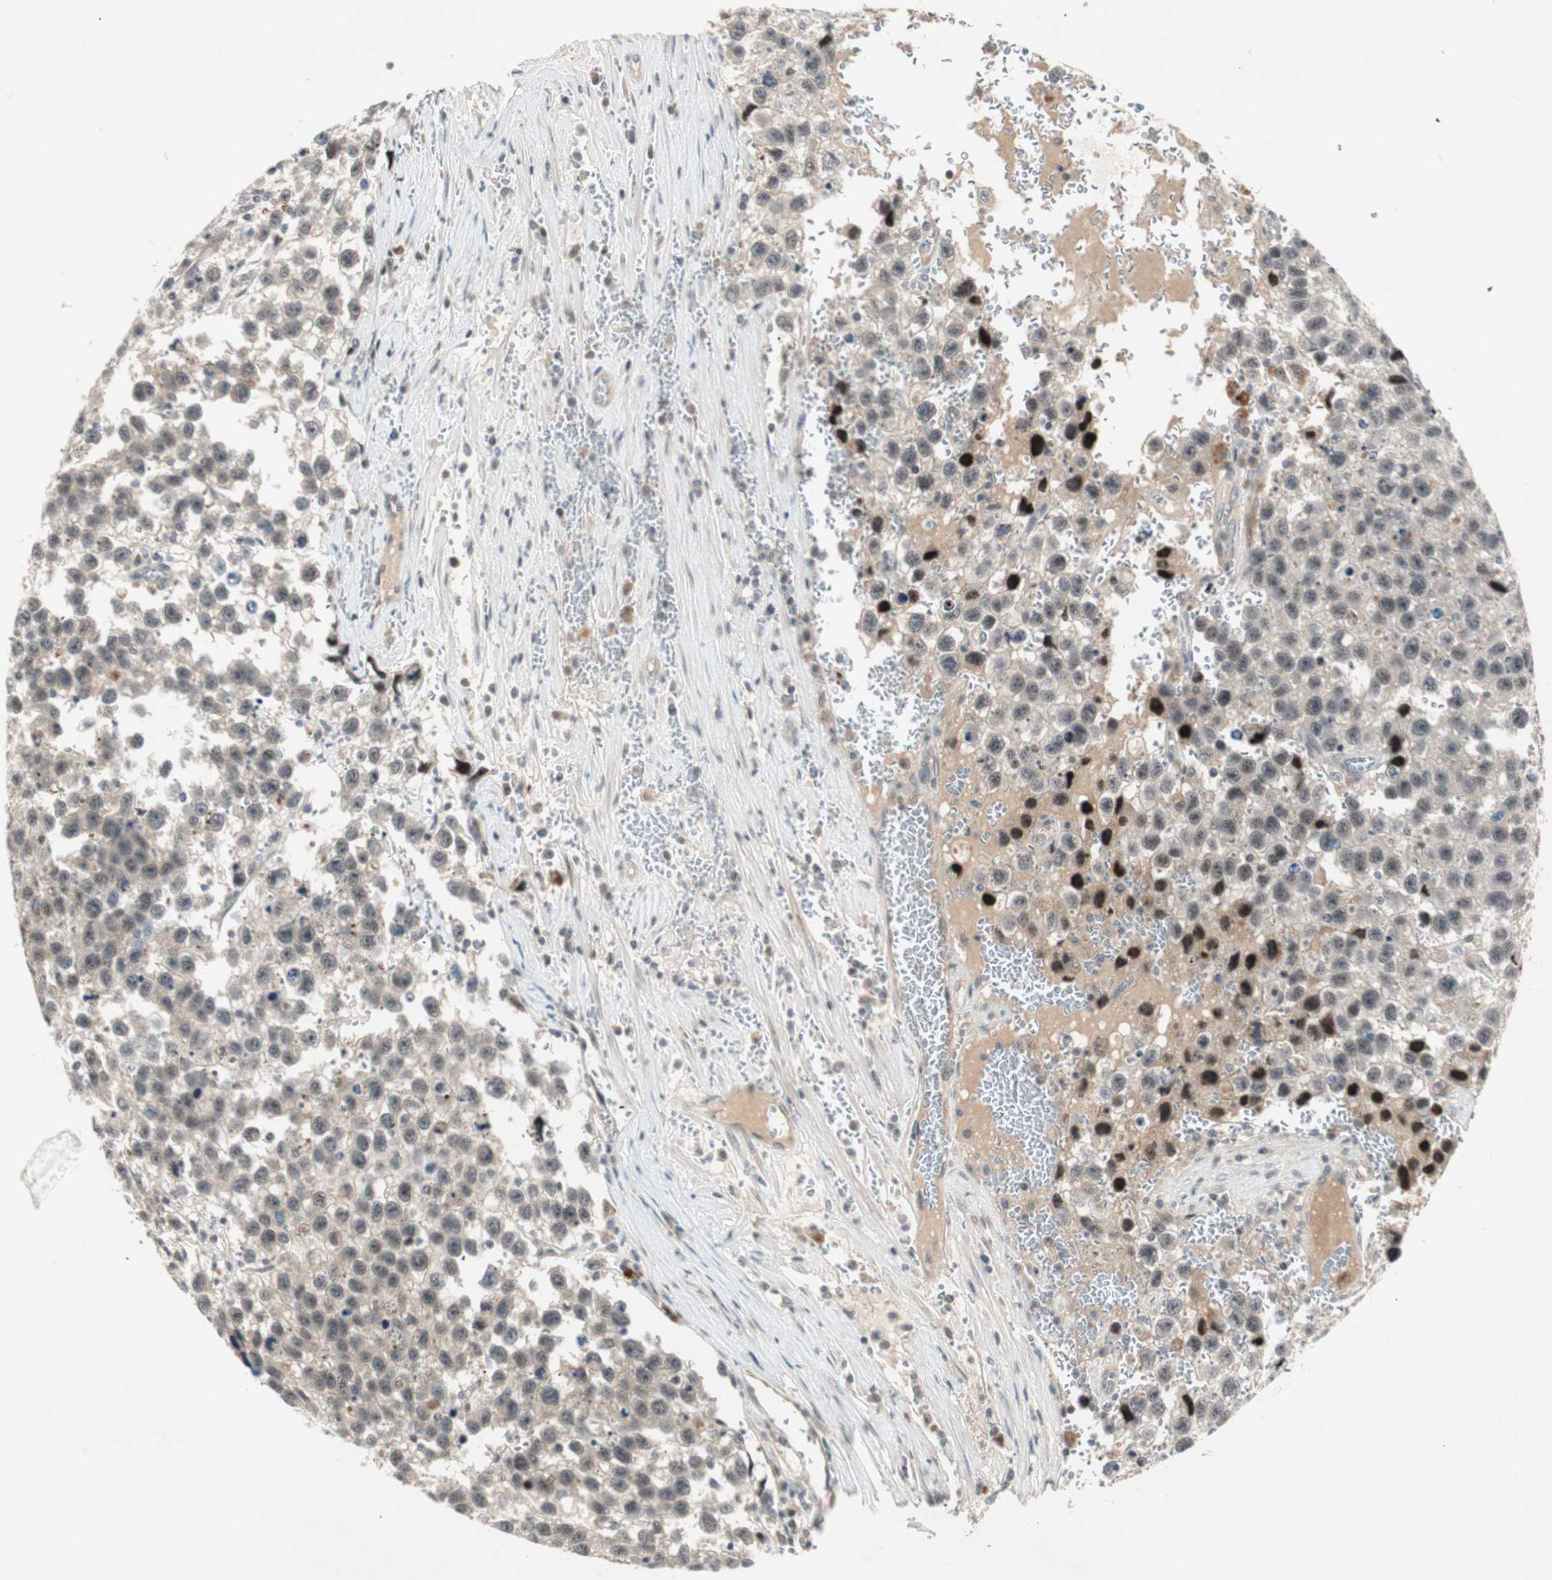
{"staining": {"intensity": "strong", "quantity": "<25%", "location": "nuclear"}, "tissue": "testis cancer", "cell_type": "Tumor cells", "image_type": "cancer", "snomed": [{"axis": "morphology", "description": "Seminoma, NOS"}, {"axis": "topography", "description": "Testis"}], "caption": "Testis cancer stained for a protein (brown) exhibits strong nuclear positive staining in about <25% of tumor cells.", "gene": "ACSL5", "patient": {"sex": "male", "age": 33}}